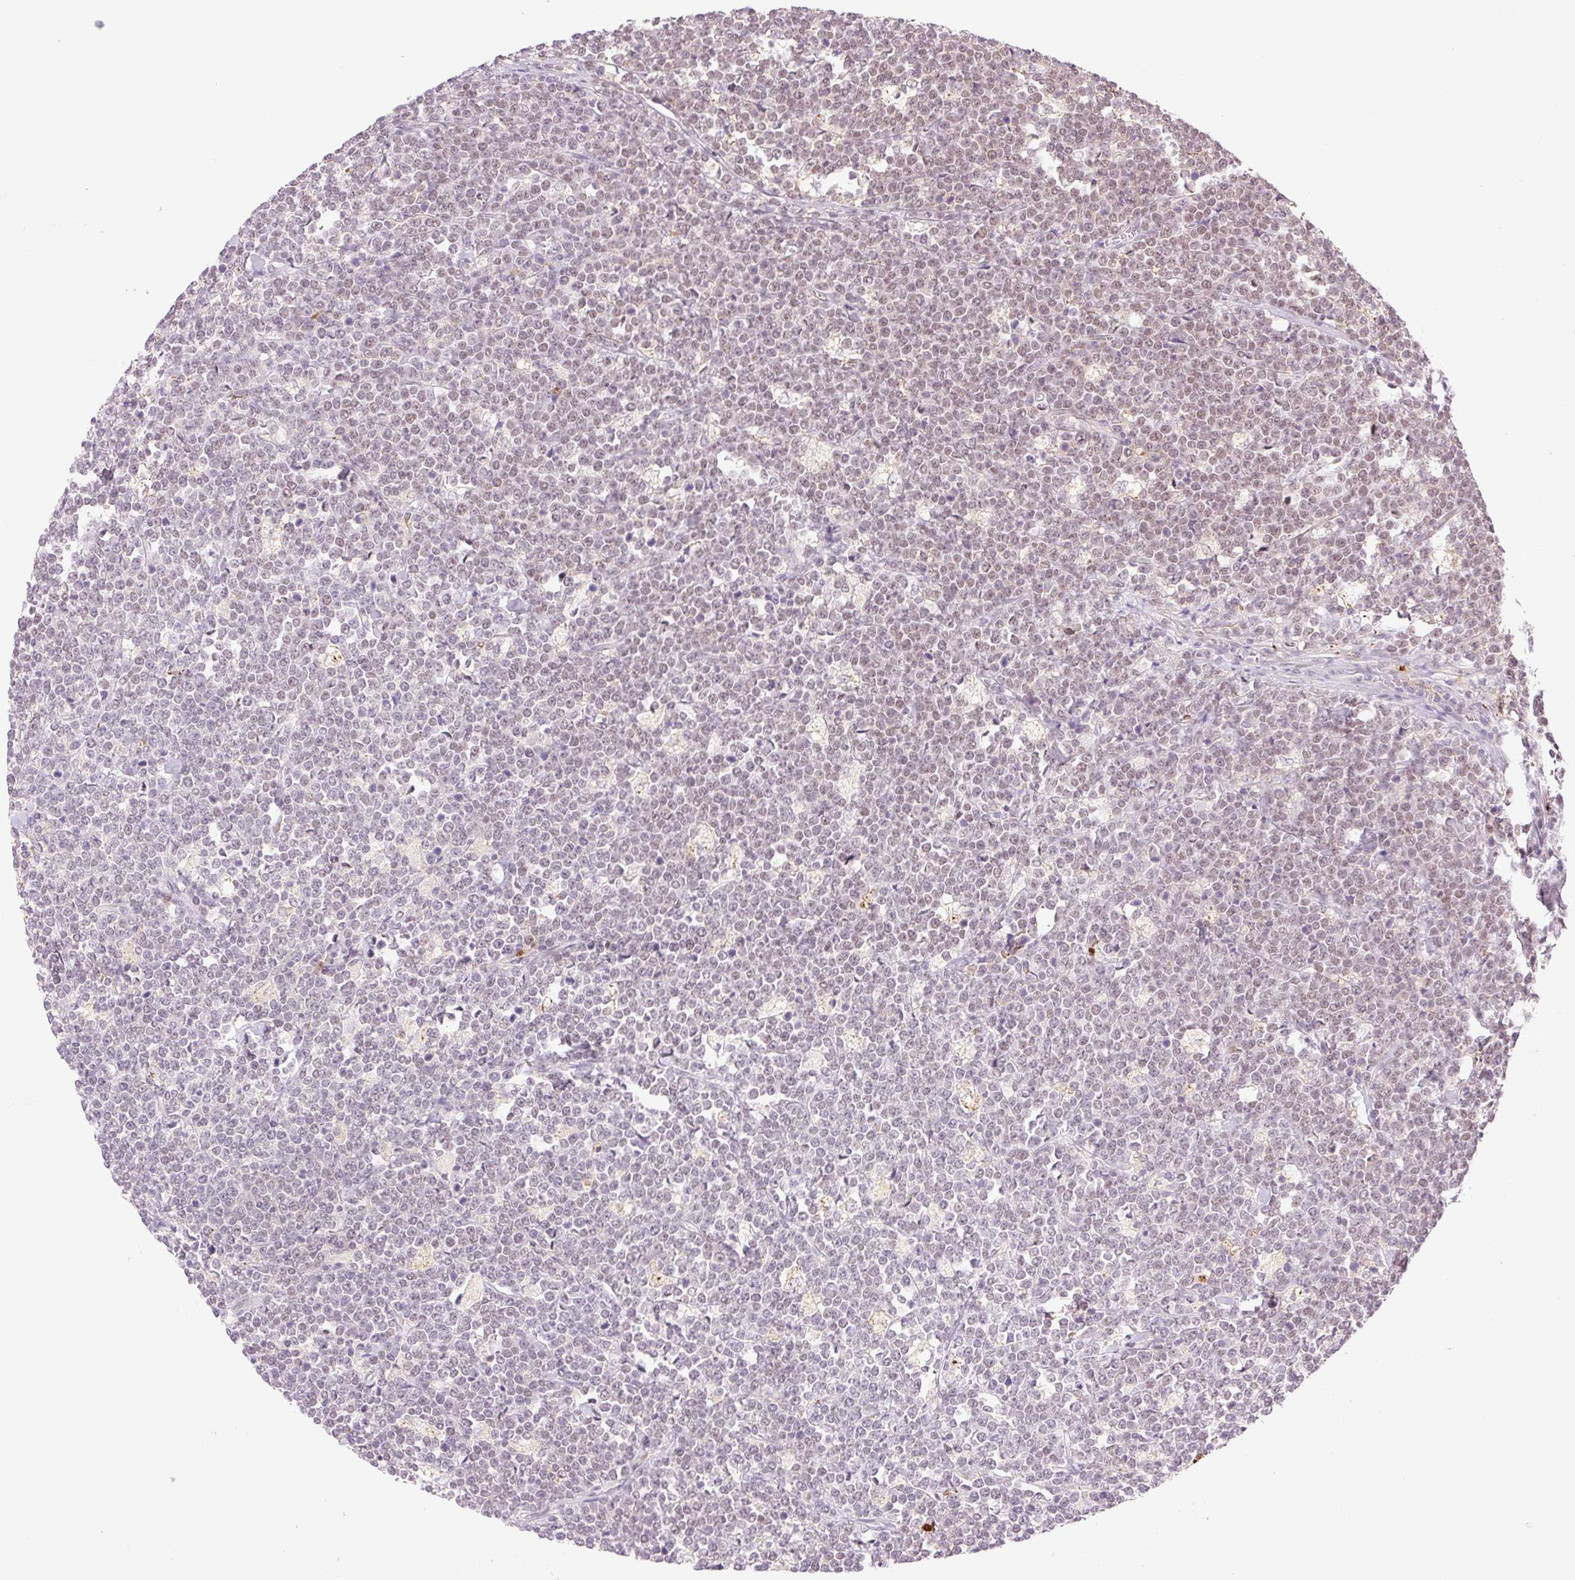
{"staining": {"intensity": "weak", "quantity": ">75%", "location": "nuclear"}, "tissue": "lymphoma", "cell_type": "Tumor cells", "image_type": "cancer", "snomed": [{"axis": "morphology", "description": "Malignant lymphoma, non-Hodgkin's type, High grade"}, {"axis": "topography", "description": "Small intestine"}], "caption": "Lymphoma stained with DAB immunohistochemistry (IHC) demonstrates low levels of weak nuclear positivity in approximately >75% of tumor cells.", "gene": "PALM3", "patient": {"sex": "male", "age": 8}}